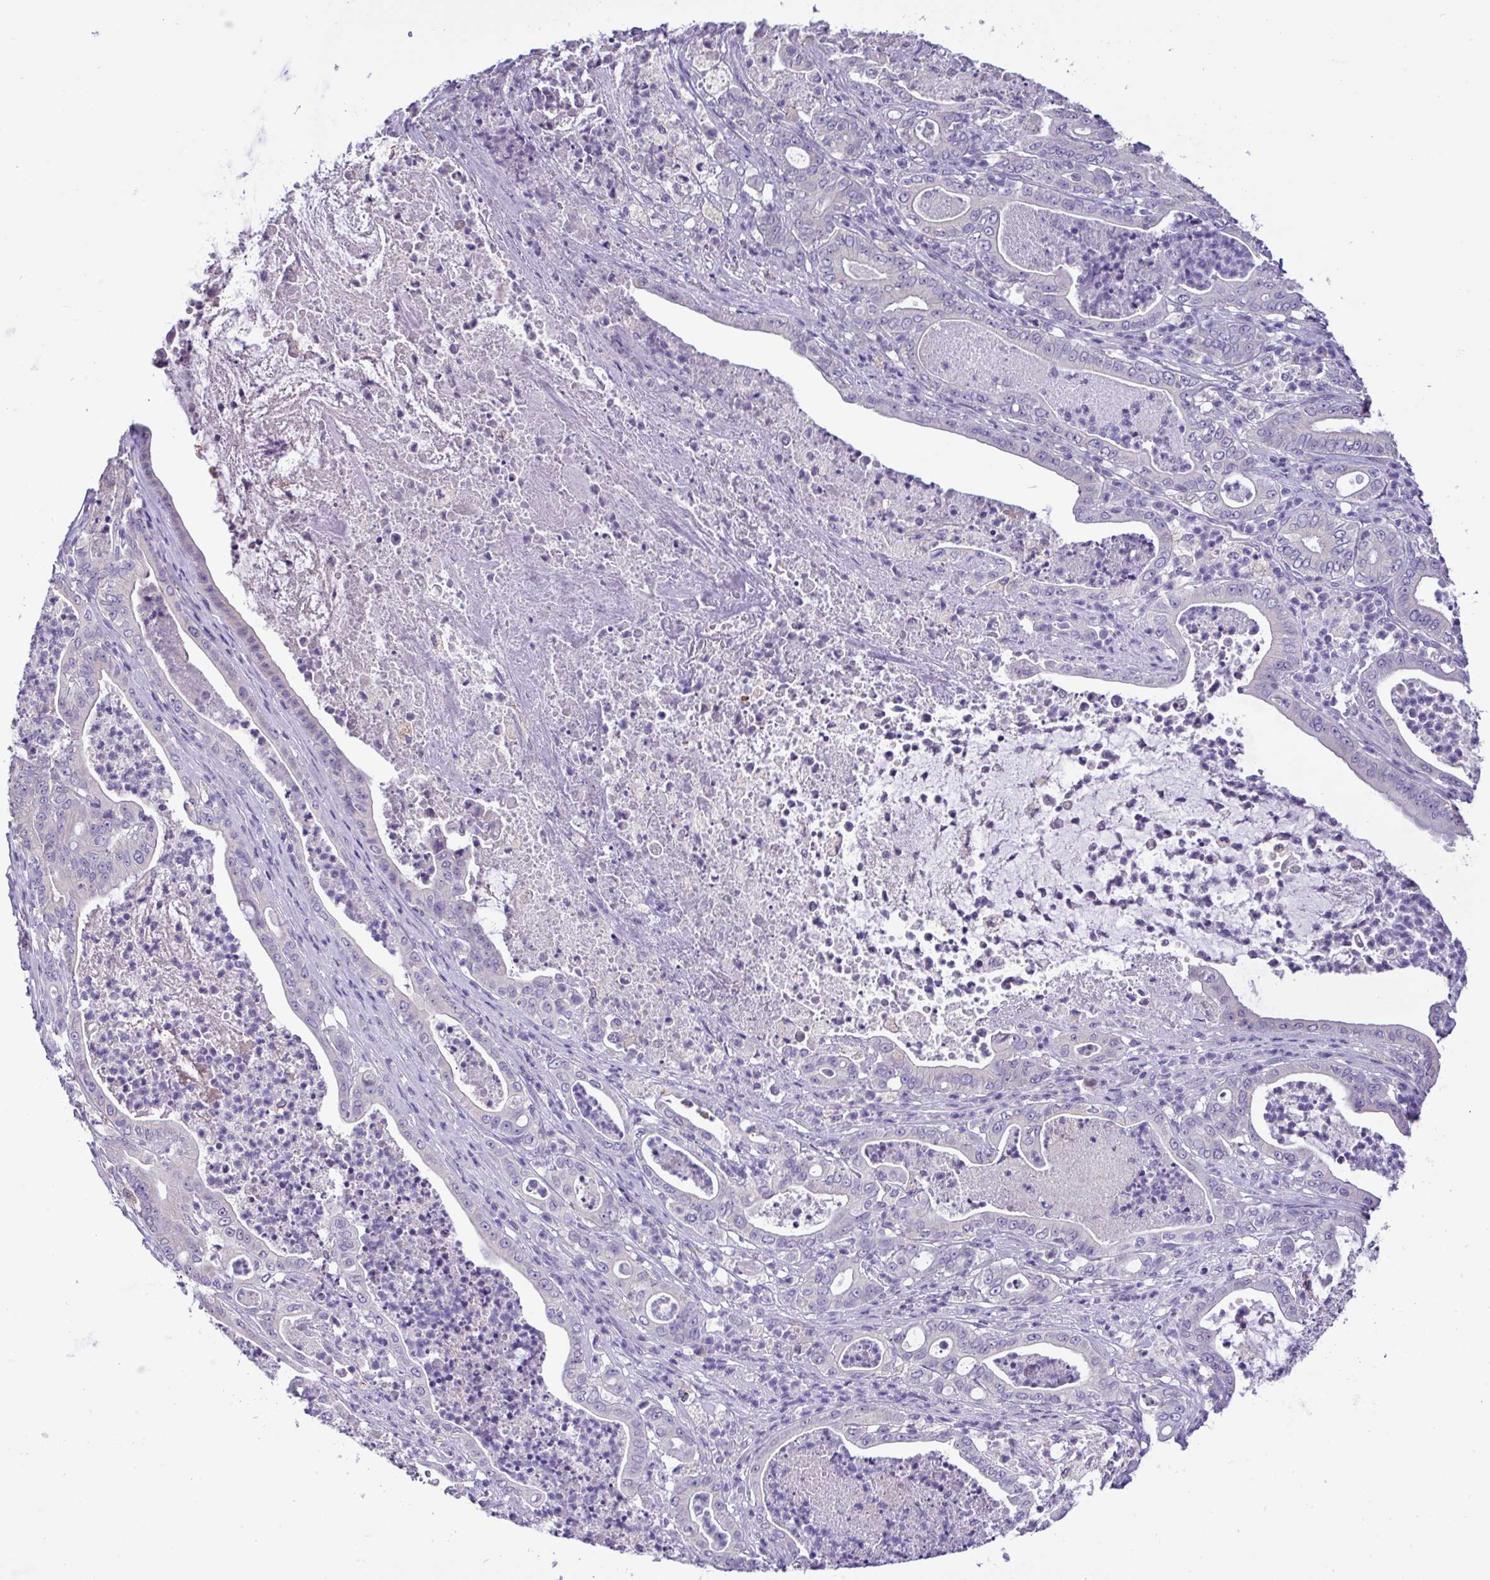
{"staining": {"intensity": "negative", "quantity": "none", "location": "none"}, "tissue": "pancreatic cancer", "cell_type": "Tumor cells", "image_type": "cancer", "snomed": [{"axis": "morphology", "description": "Adenocarcinoma, NOS"}, {"axis": "topography", "description": "Pancreas"}], "caption": "A high-resolution photomicrograph shows IHC staining of pancreatic cancer (adenocarcinoma), which displays no significant positivity in tumor cells. Brightfield microscopy of IHC stained with DAB (brown) and hematoxylin (blue), captured at high magnification.", "gene": "ST8SIA2", "patient": {"sex": "male", "age": 71}}